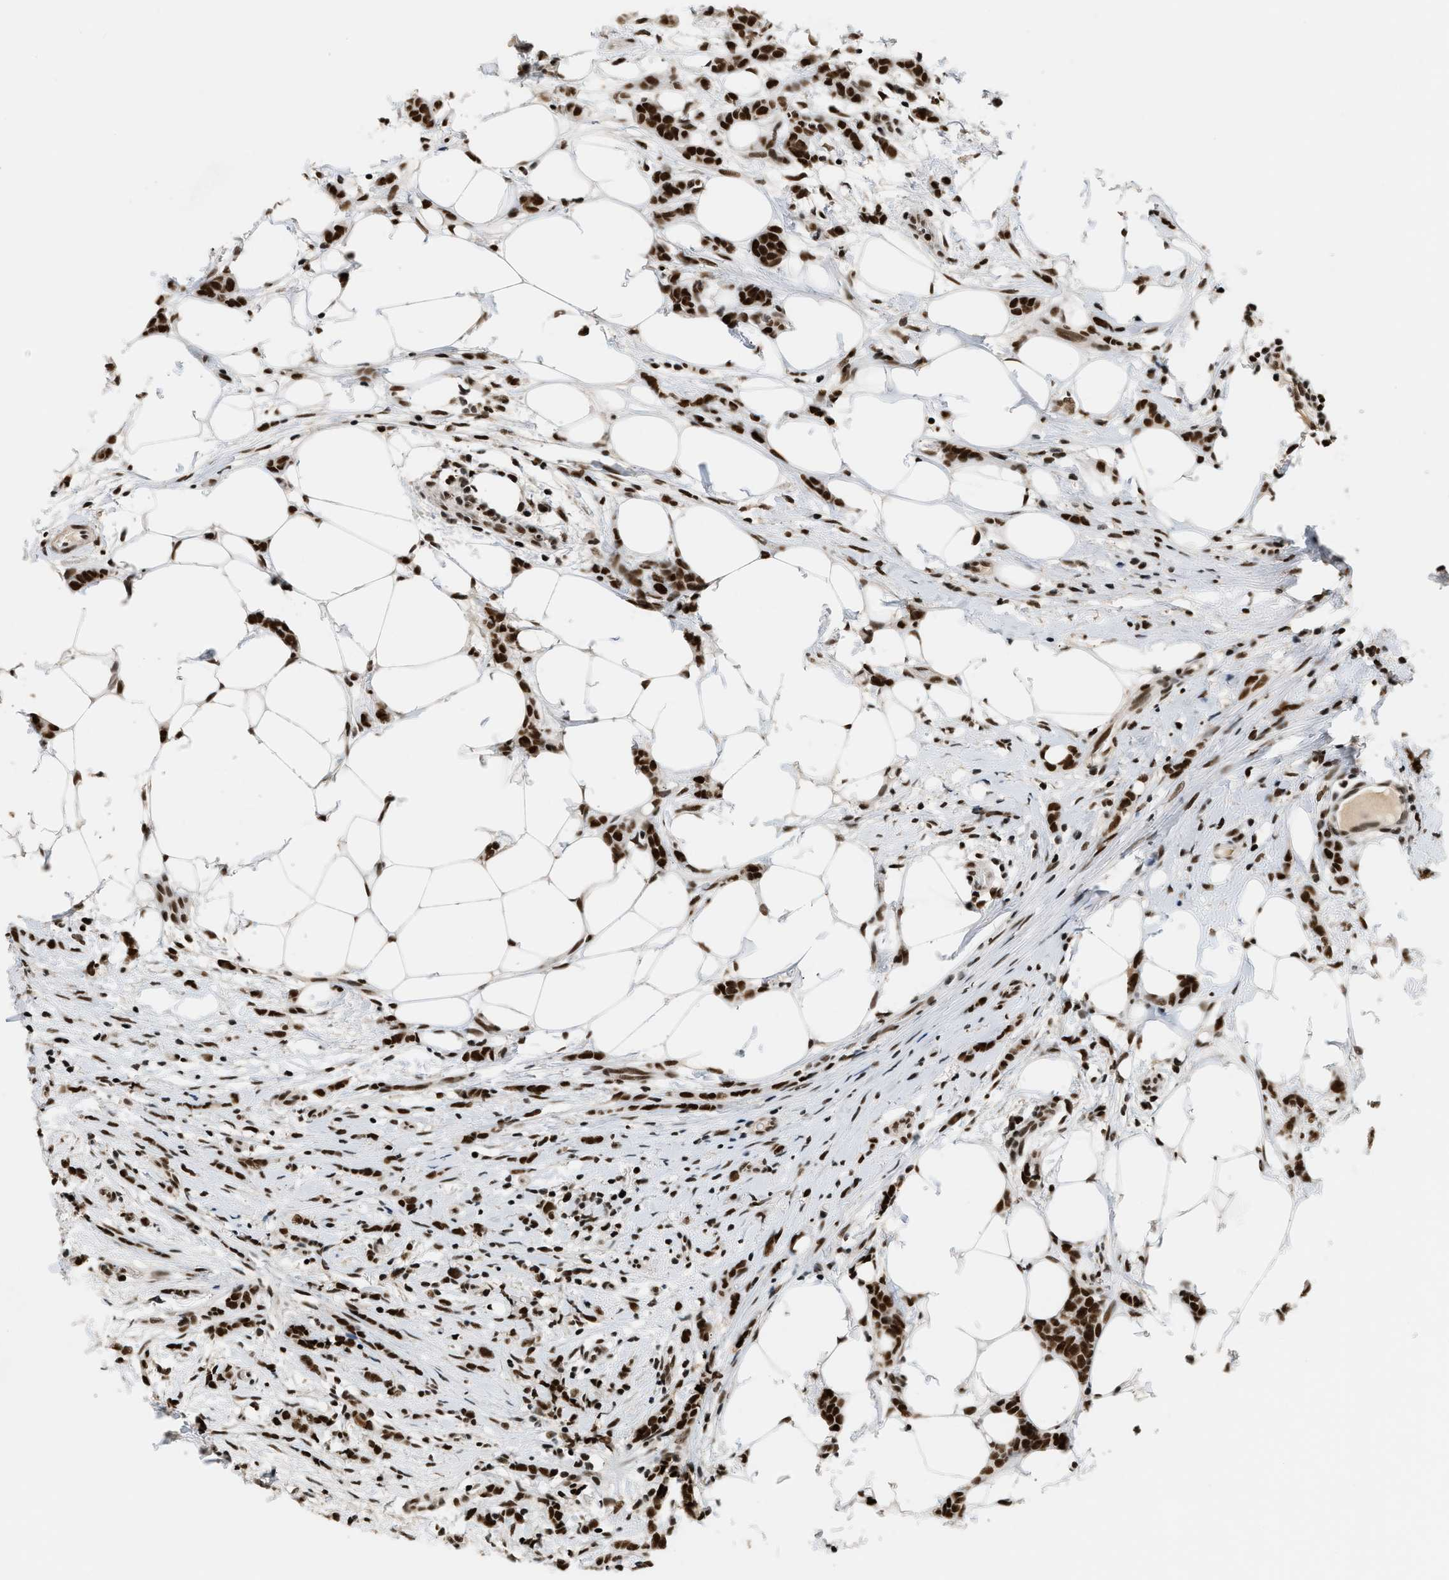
{"staining": {"intensity": "strong", "quantity": ">75%", "location": "nuclear"}, "tissue": "breast cancer", "cell_type": "Tumor cells", "image_type": "cancer", "snomed": [{"axis": "morphology", "description": "Lobular carcinoma"}, {"axis": "topography", "description": "Skin"}, {"axis": "topography", "description": "Breast"}], "caption": "Brown immunohistochemical staining in breast cancer (lobular carcinoma) reveals strong nuclear positivity in about >75% of tumor cells. The staining was performed using DAB (3,3'-diaminobenzidine) to visualize the protein expression in brown, while the nuclei were stained in blue with hematoxylin (Magnification: 20x).", "gene": "SMARCB1", "patient": {"sex": "female", "age": 46}}